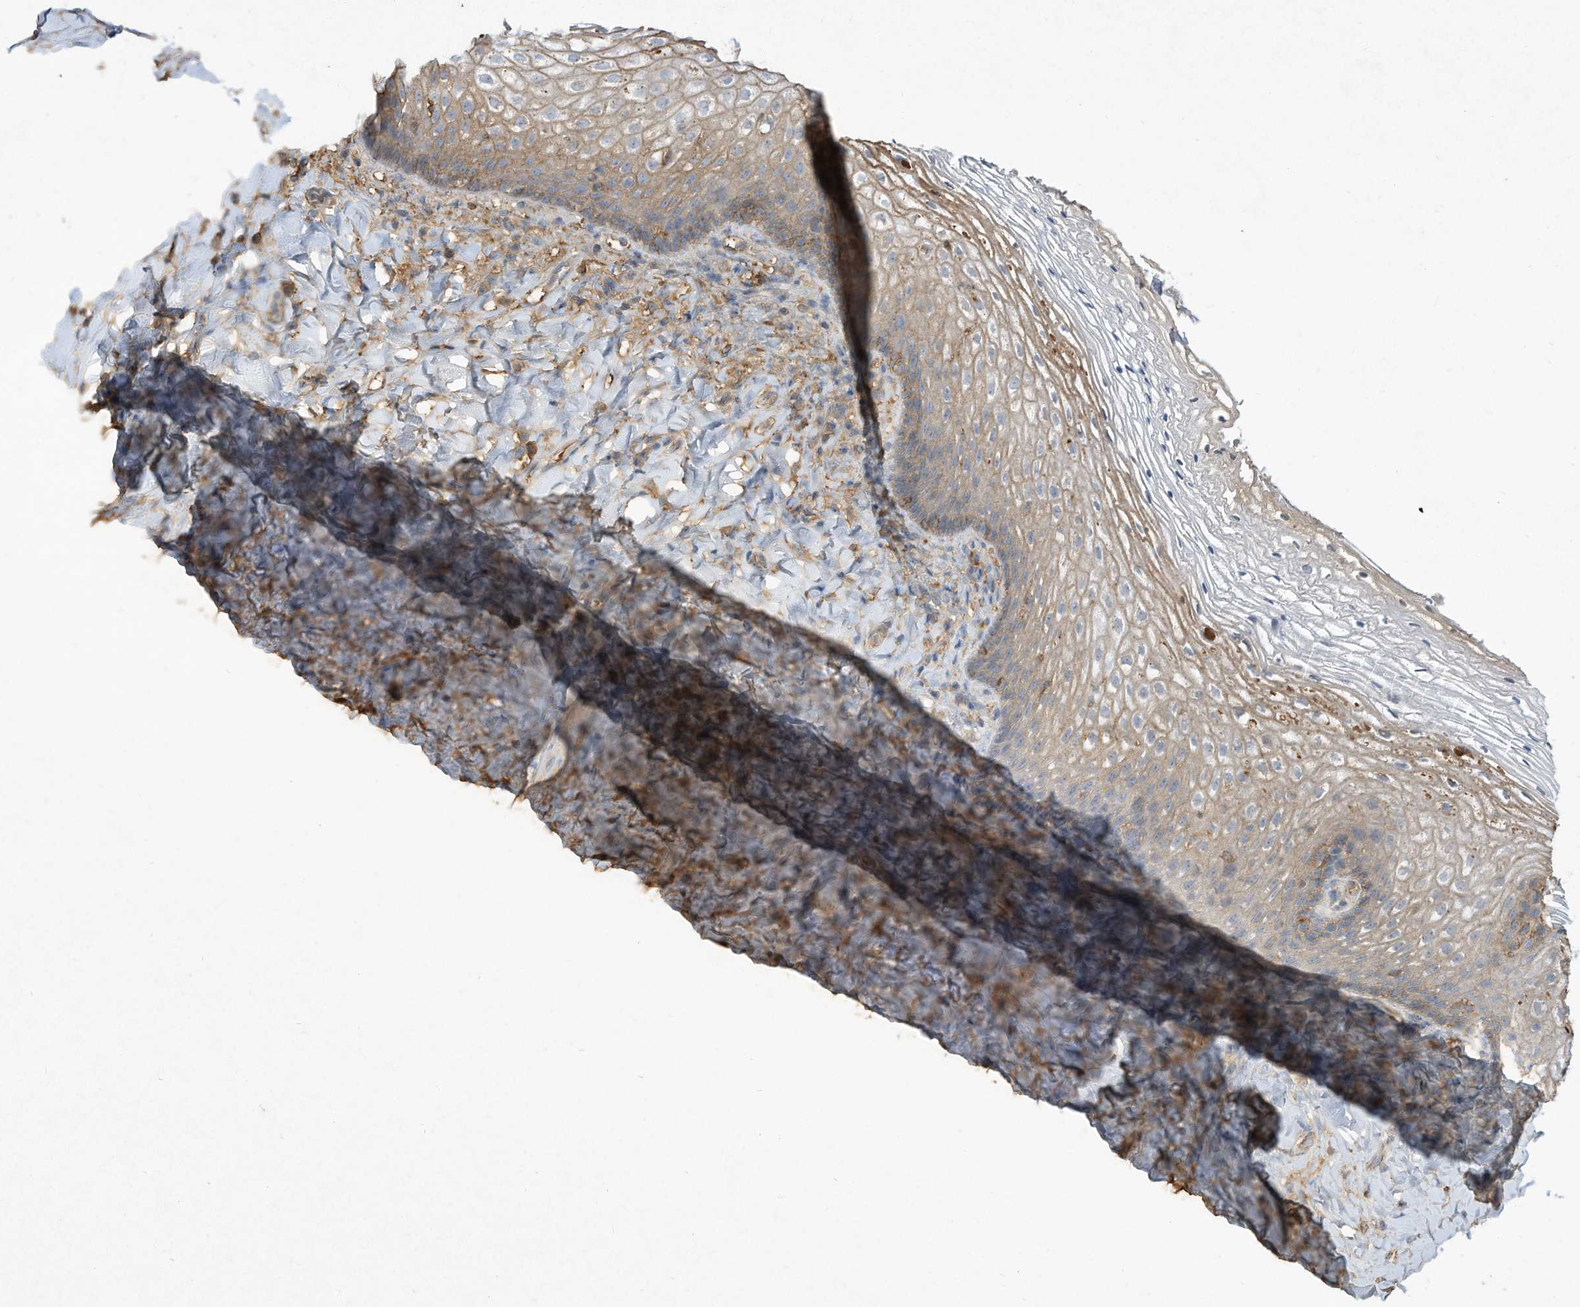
{"staining": {"intensity": "weak", "quantity": "25%-75%", "location": "cytoplasmic/membranous"}, "tissue": "vagina", "cell_type": "Squamous epithelial cells", "image_type": "normal", "snomed": [{"axis": "morphology", "description": "Normal tissue, NOS"}, {"axis": "topography", "description": "Vagina"}], "caption": "Vagina stained with IHC reveals weak cytoplasmic/membranous positivity in about 25%-75% of squamous epithelial cells.", "gene": "HAS3", "patient": {"sex": "female", "age": 60}}